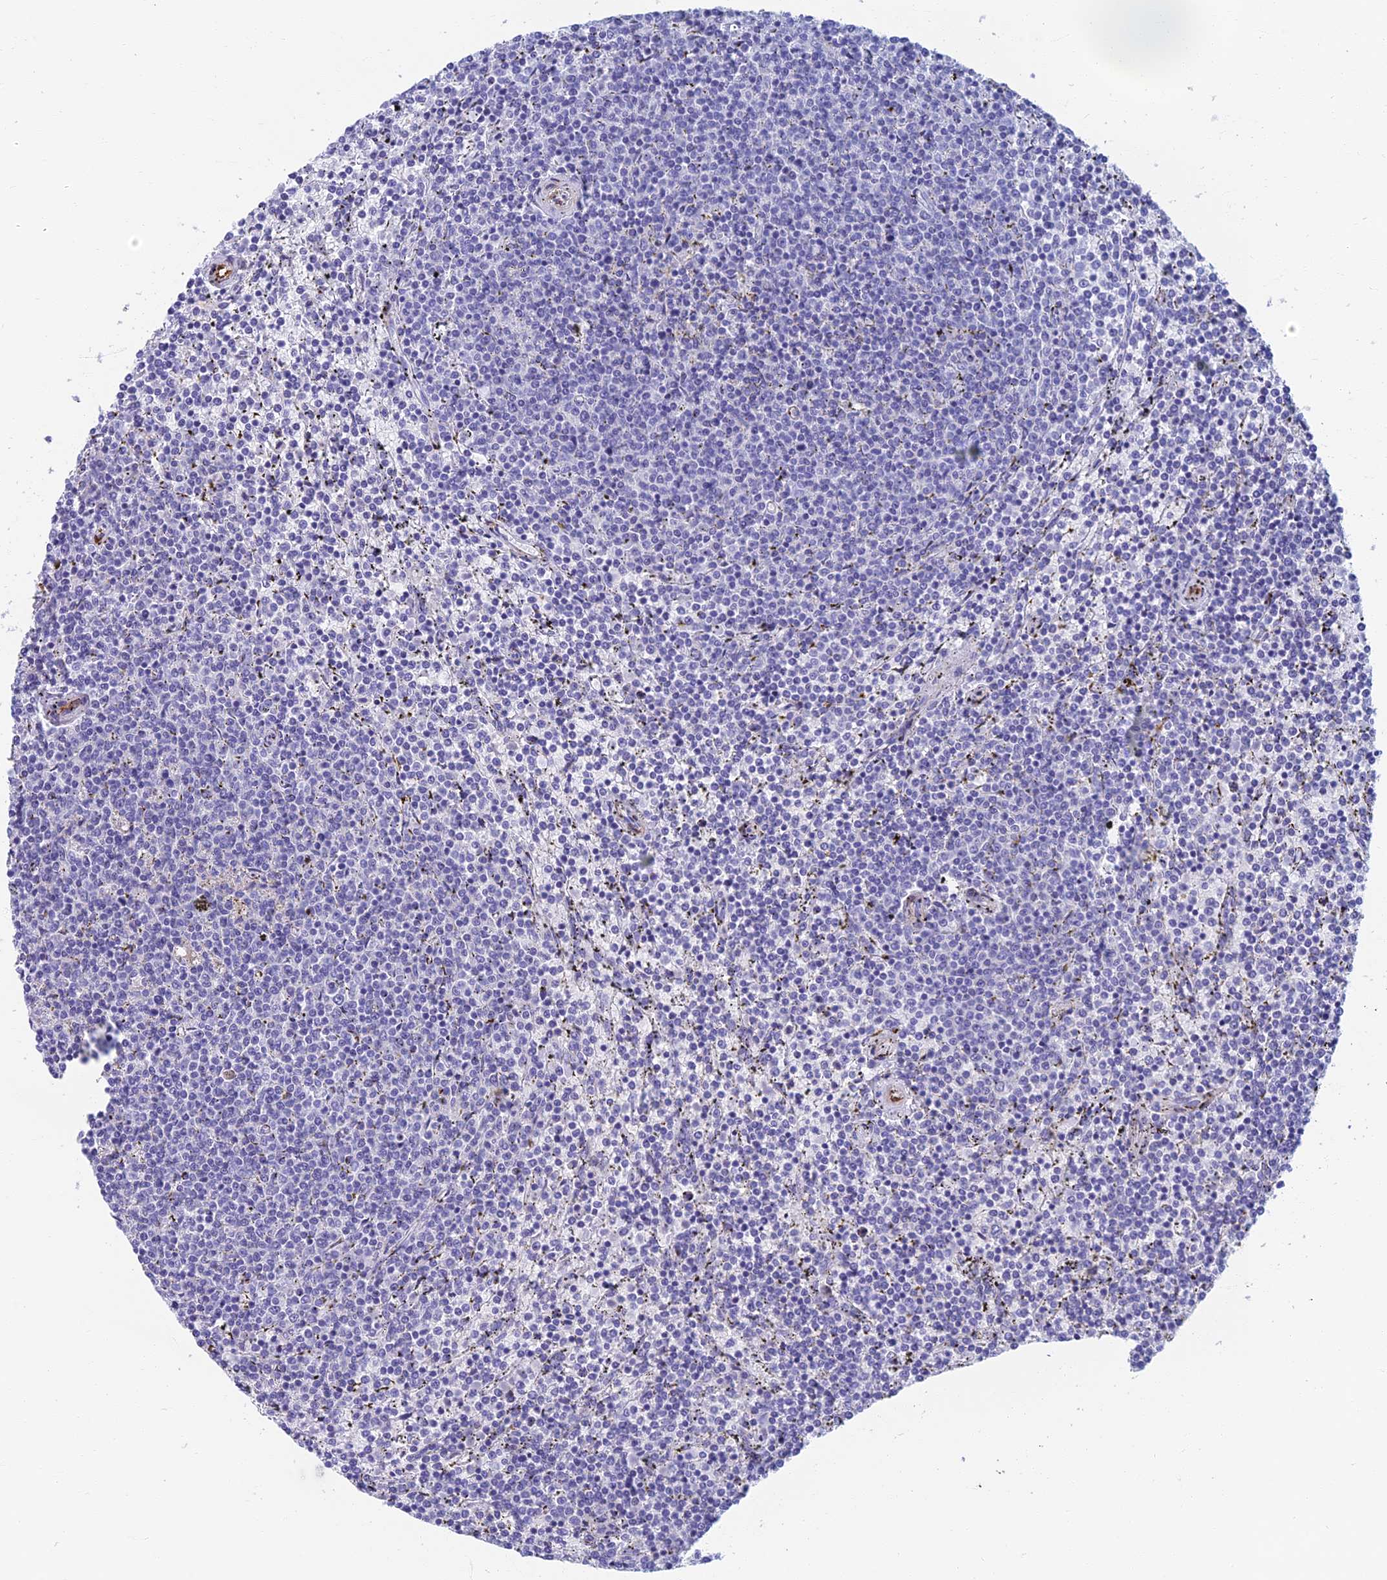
{"staining": {"intensity": "negative", "quantity": "none", "location": "none"}, "tissue": "lymphoma", "cell_type": "Tumor cells", "image_type": "cancer", "snomed": [{"axis": "morphology", "description": "Malignant lymphoma, non-Hodgkin's type, Low grade"}, {"axis": "topography", "description": "Spleen"}], "caption": "Tumor cells show no significant staining in lymphoma.", "gene": "ETFRF1", "patient": {"sex": "female", "age": 50}}